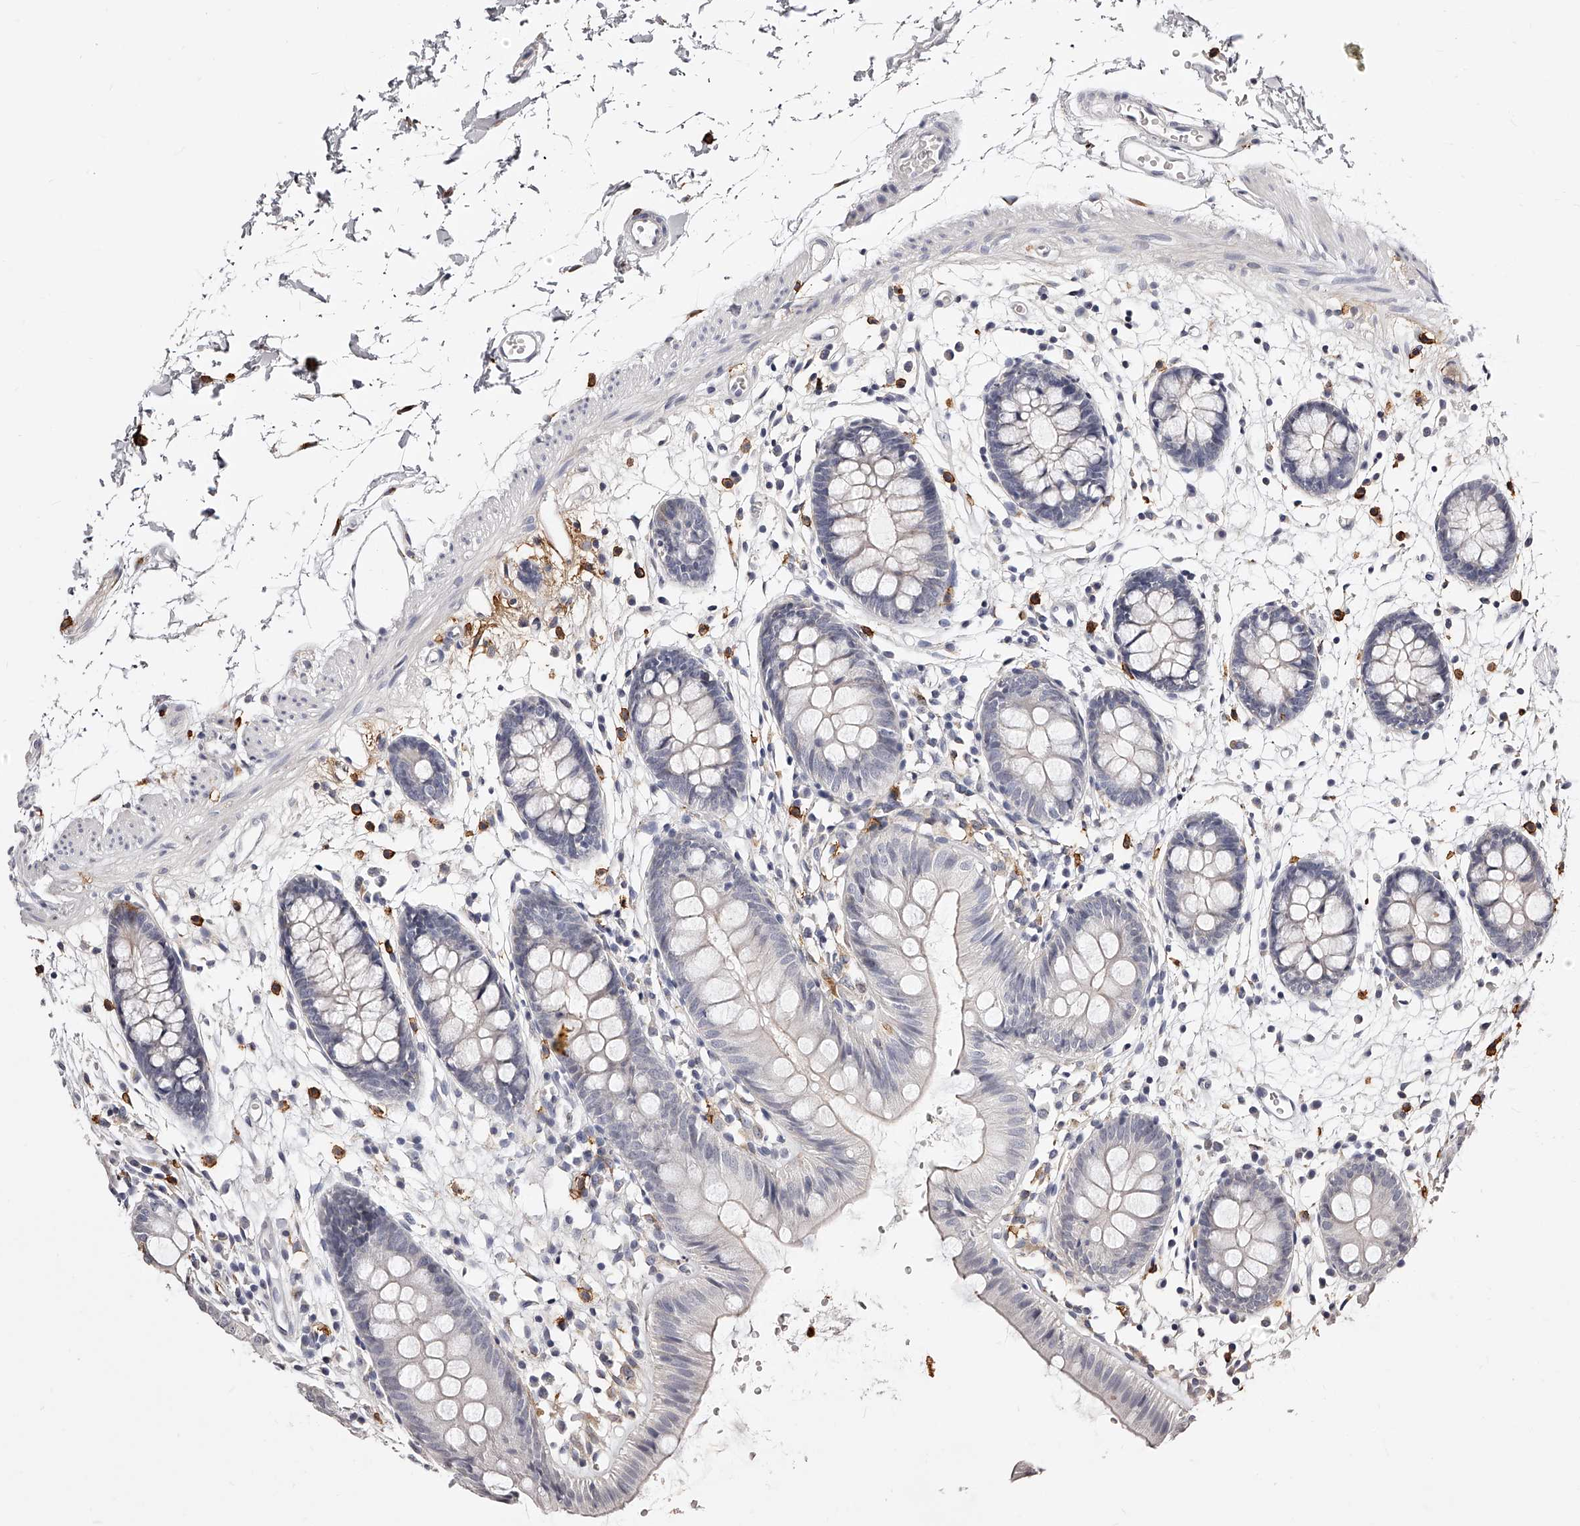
{"staining": {"intensity": "negative", "quantity": "none", "location": "none"}, "tissue": "colon", "cell_type": "Endothelial cells", "image_type": "normal", "snomed": [{"axis": "morphology", "description": "Normal tissue, NOS"}, {"axis": "topography", "description": "Colon"}], "caption": "Histopathology image shows no significant protein expression in endothelial cells of unremarkable colon.", "gene": "CD82", "patient": {"sex": "male", "age": 56}}